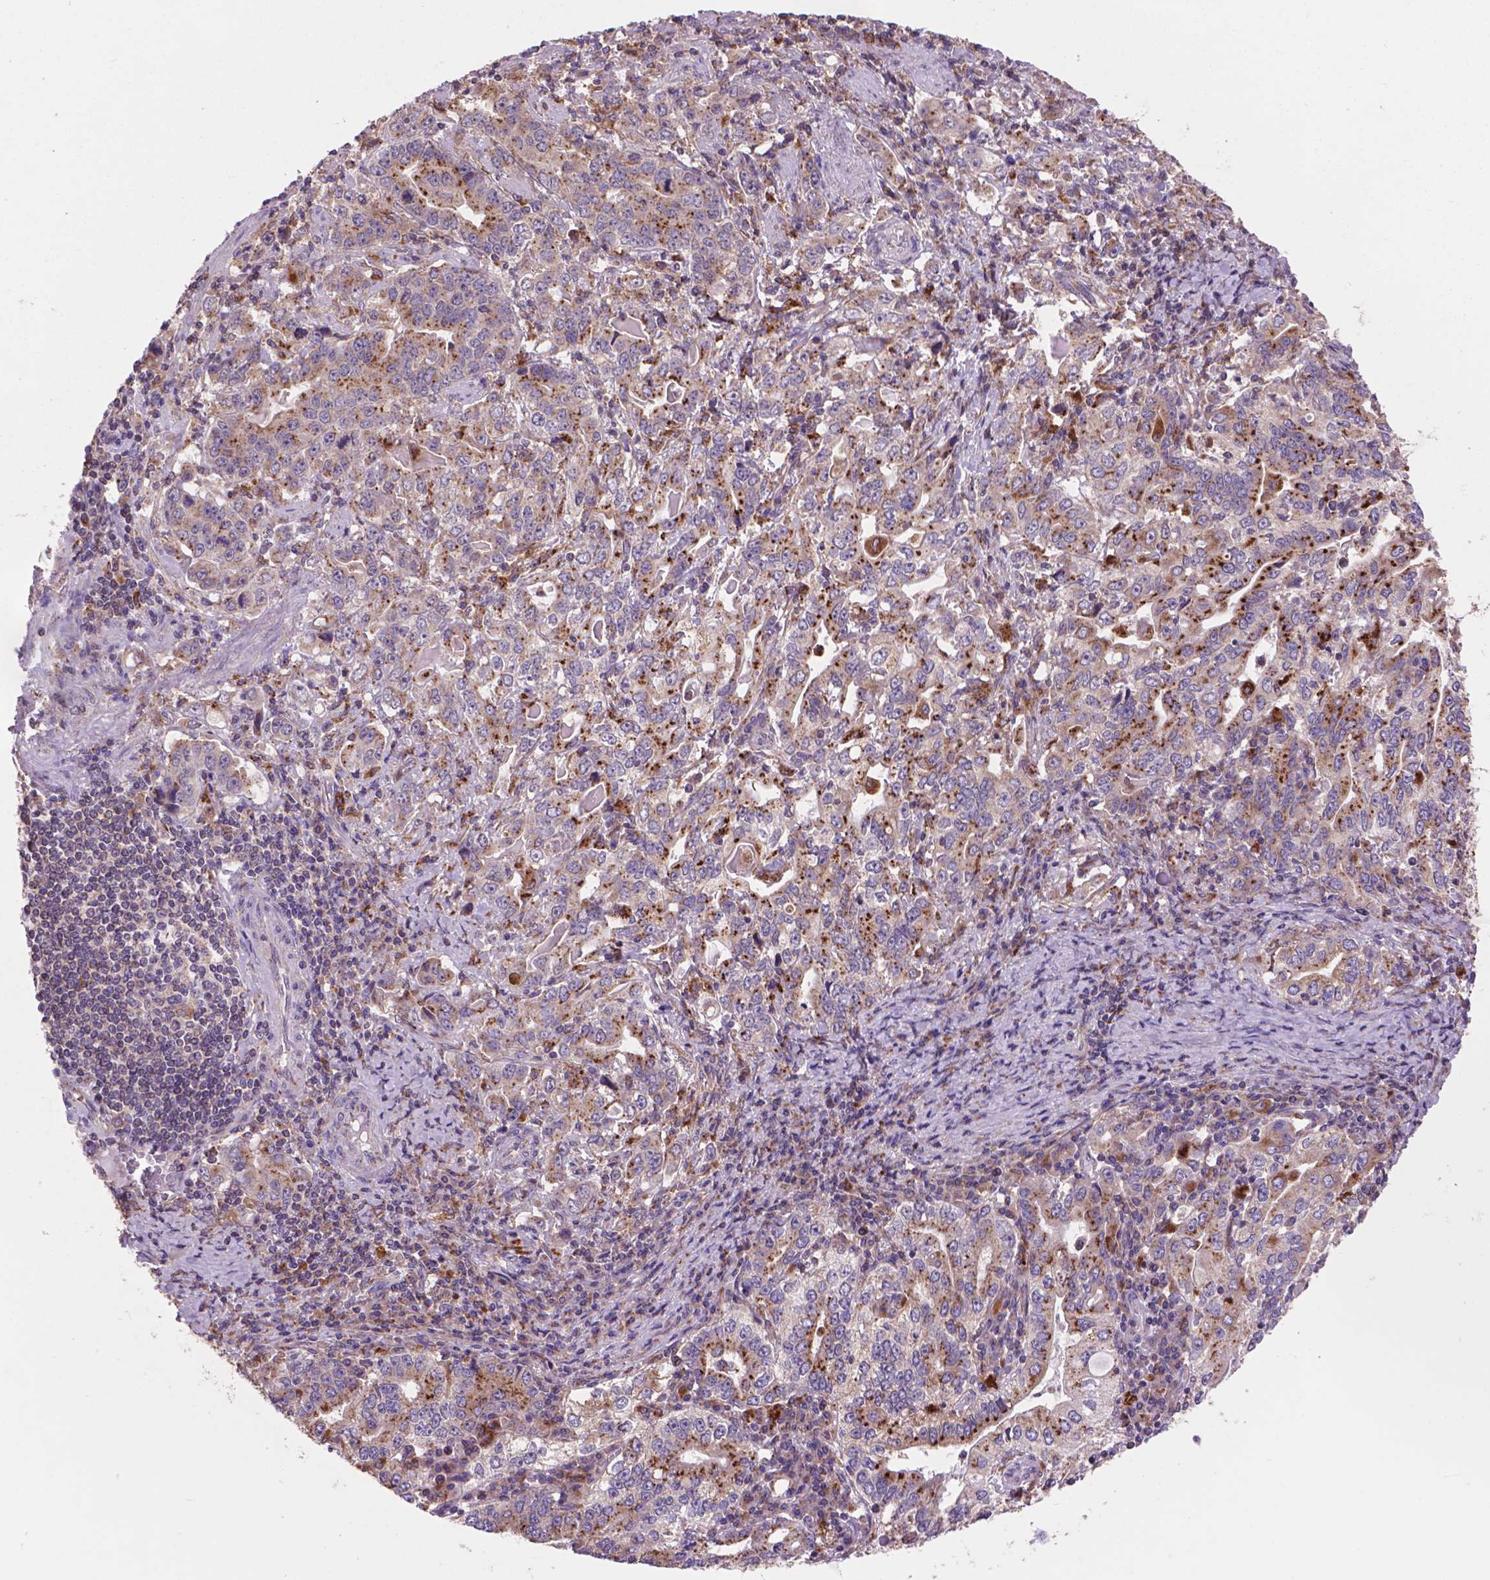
{"staining": {"intensity": "strong", "quantity": "25%-75%", "location": "cytoplasmic/membranous"}, "tissue": "stomach cancer", "cell_type": "Tumor cells", "image_type": "cancer", "snomed": [{"axis": "morphology", "description": "Adenocarcinoma, NOS"}, {"axis": "topography", "description": "Stomach, lower"}], "caption": "This is a histology image of IHC staining of stomach cancer (adenocarcinoma), which shows strong staining in the cytoplasmic/membranous of tumor cells.", "gene": "GLB1", "patient": {"sex": "female", "age": 72}}